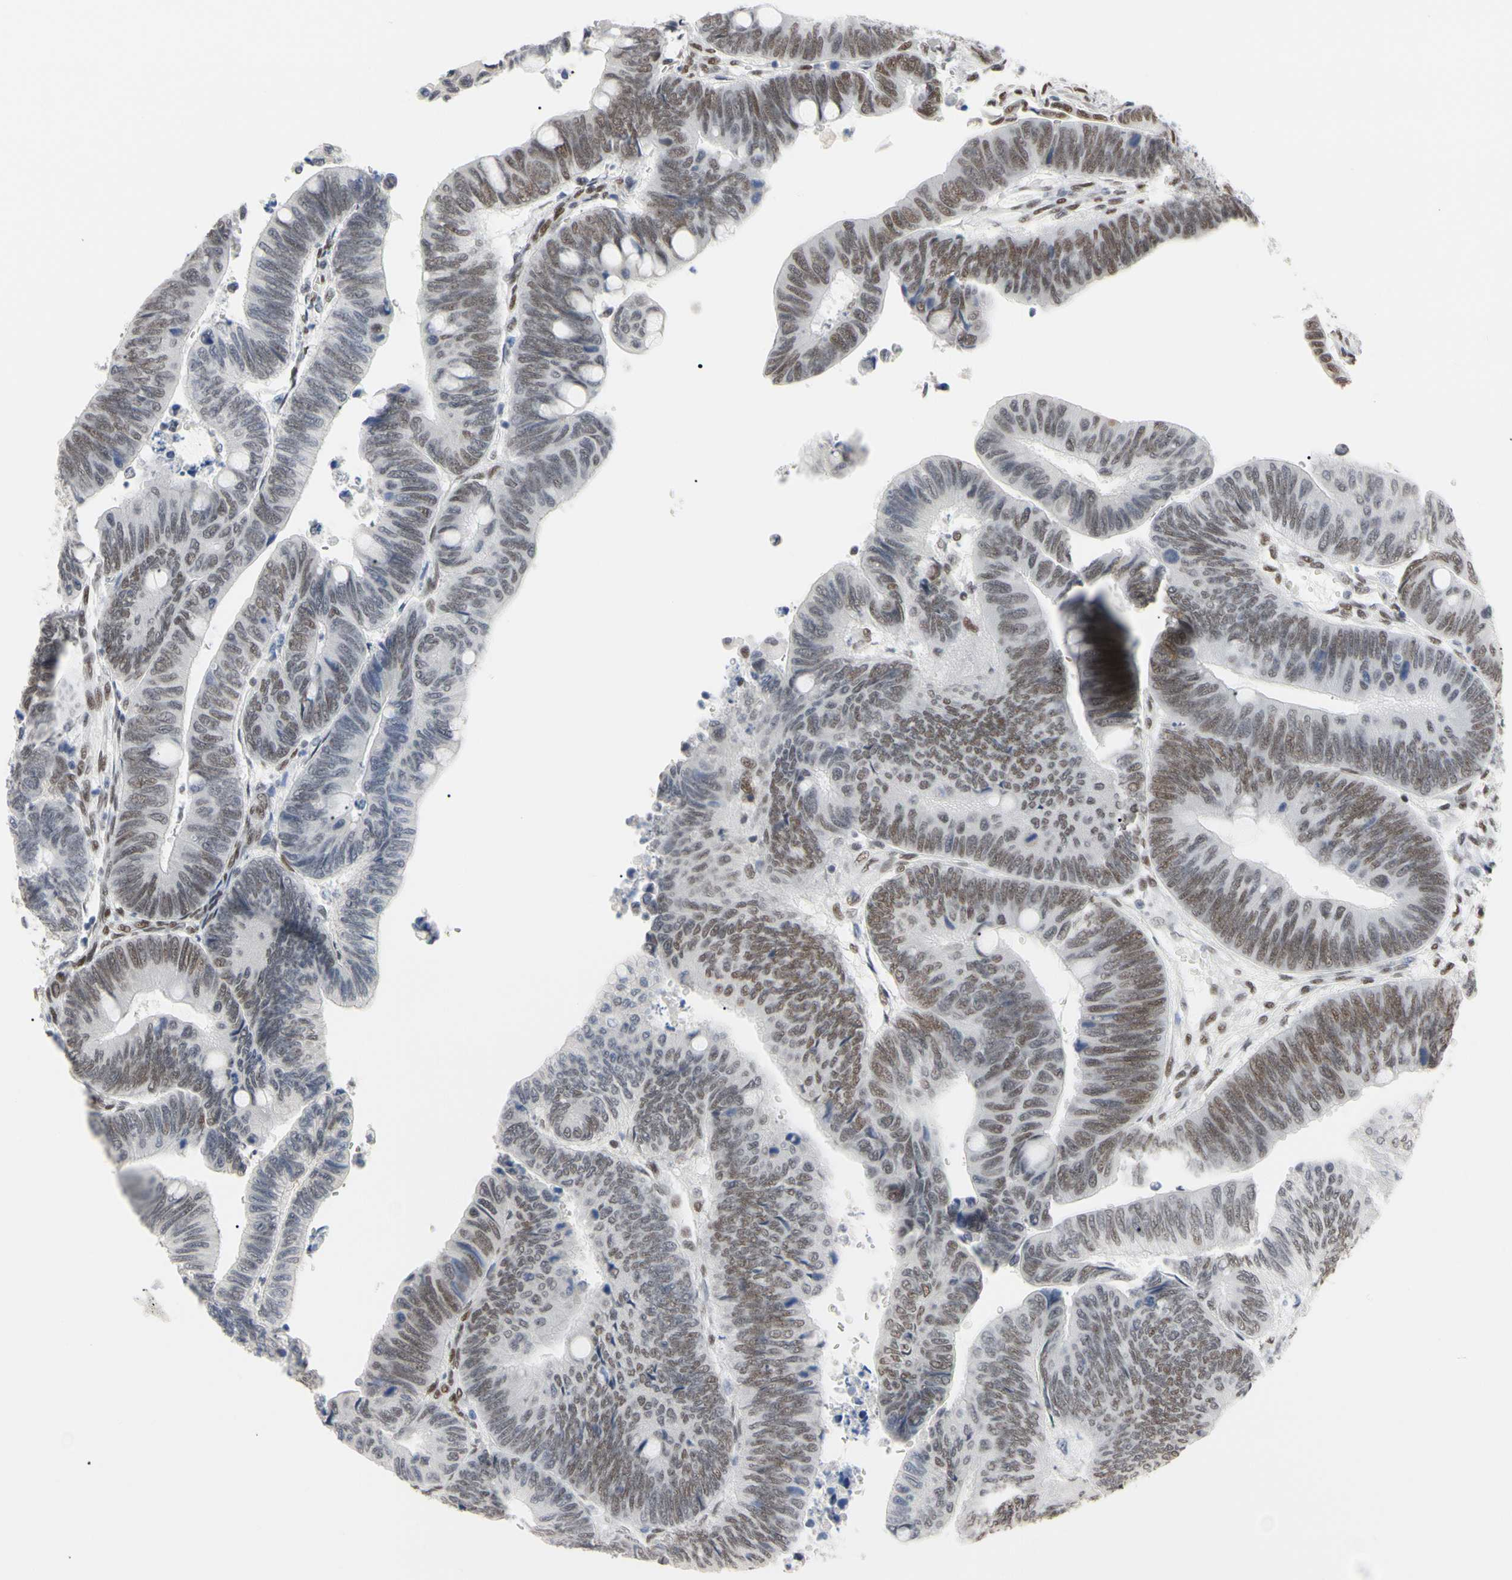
{"staining": {"intensity": "moderate", "quantity": "25%-75%", "location": "nuclear"}, "tissue": "colorectal cancer", "cell_type": "Tumor cells", "image_type": "cancer", "snomed": [{"axis": "morphology", "description": "Normal tissue, NOS"}, {"axis": "morphology", "description": "Adenocarcinoma, NOS"}, {"axis": "topography", "description": "Rectum"}, {"axis": "topography", "description": "Peripheral nerve tissue"}], "caption": "Protein staining reveals moderate nuclear positivity in about 25%-75% of tumor cells in colorectal adenocarcinoma.", "gene": "FAM98B", "patient": {"sex": "male", "age": 92}}